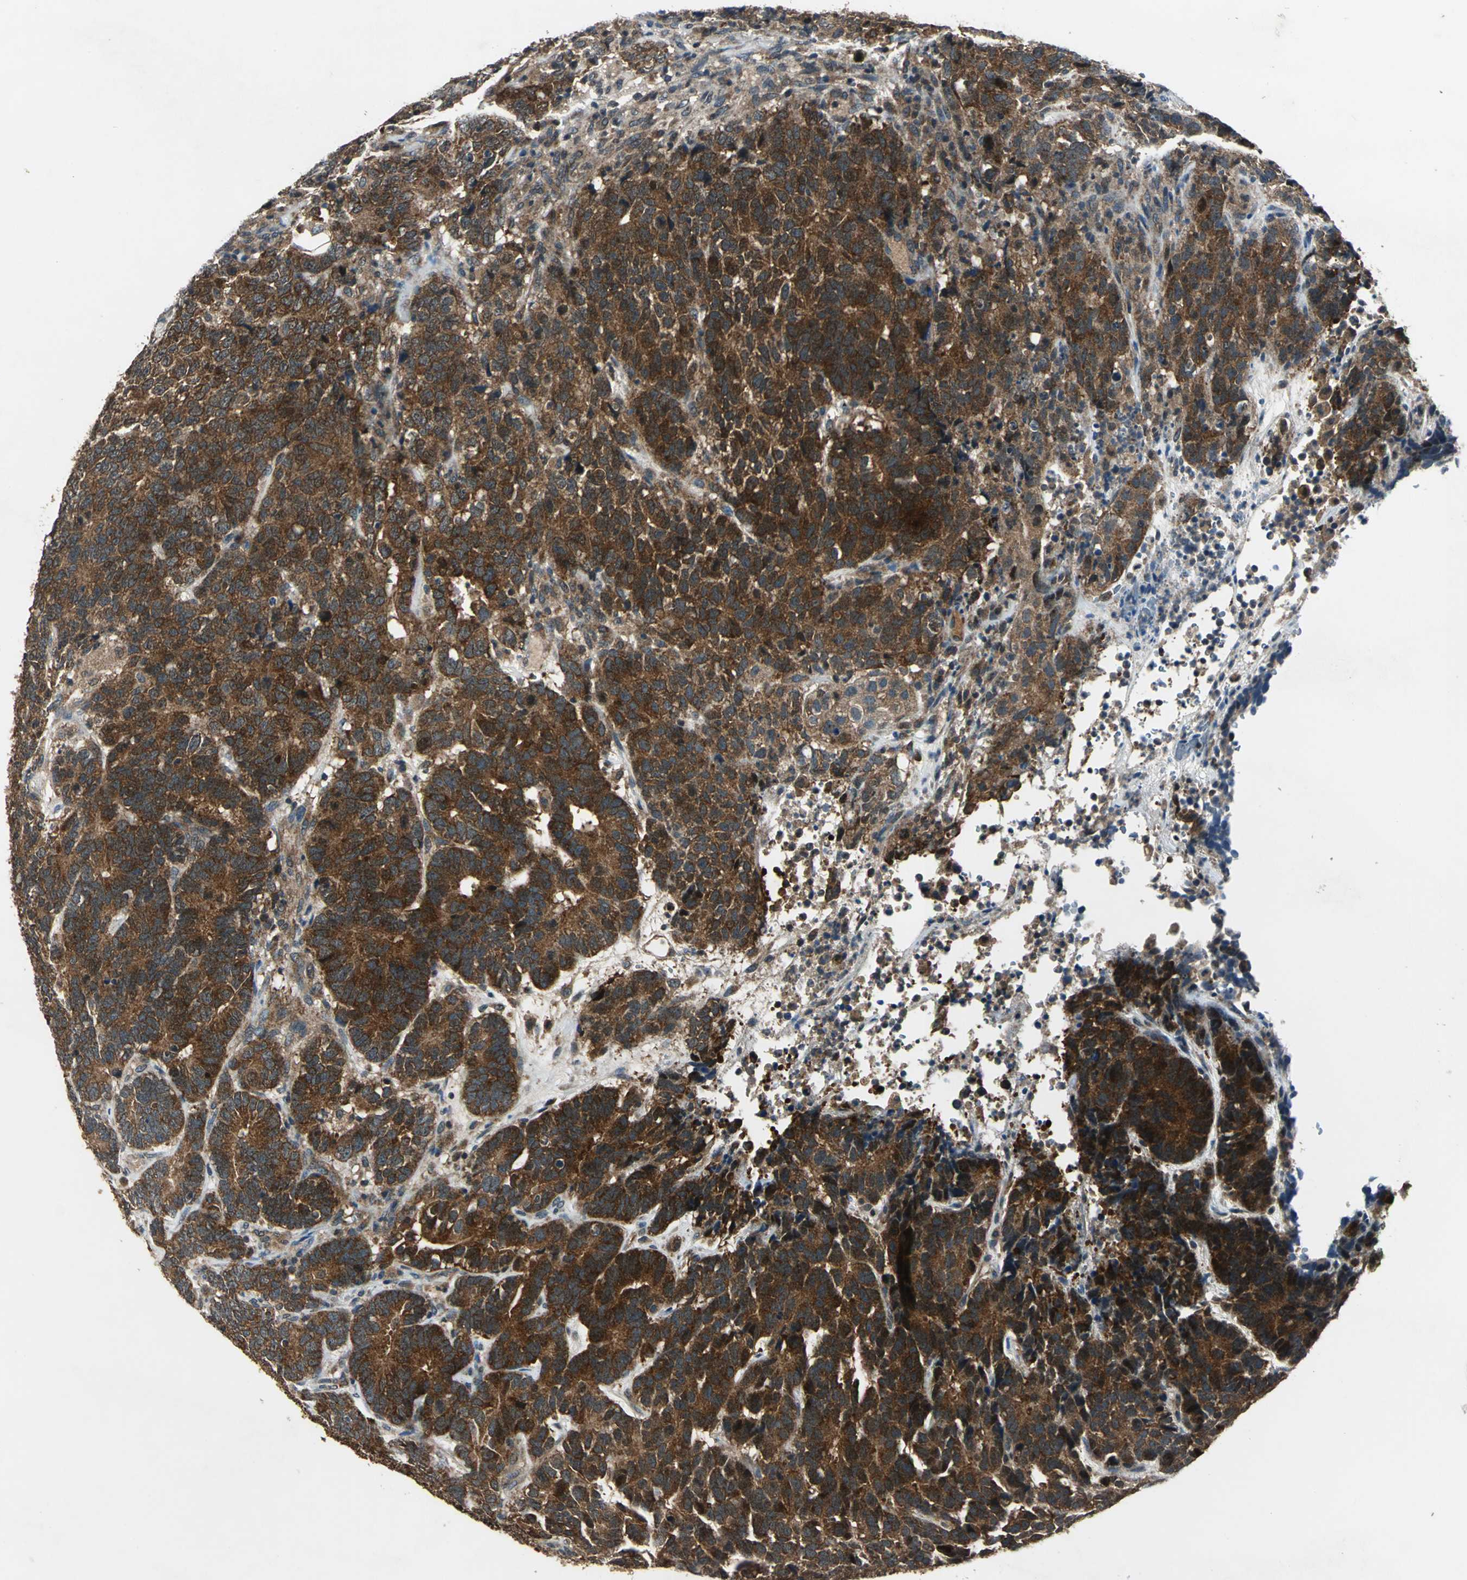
{"staining": {"intensity": "strong", "quantity": ">75%", "location": "cytoplasmic/membranous"}, "tissue": "testis cancer", "cell_type": "Tumor cells", "image_type": "cancer", "snomed": [{"axis": "morphology", "description": "Carcinoma, Embryonal, NOS"}, {"axis": "topography", "description": "Testis"}], "caption": "Tumor cells show strong cytoplasmic/membranous positivity in approximately >75% of cells in testis embryonal carcinoma. The staining was performed using DAB (3,3'-diaminobenzidine), with brown indicating positive protein expression. Nuclei are stained blue with hematoxylin.", "gene": "AHSA1", "patient": {"sex": "male", "age": 26}}